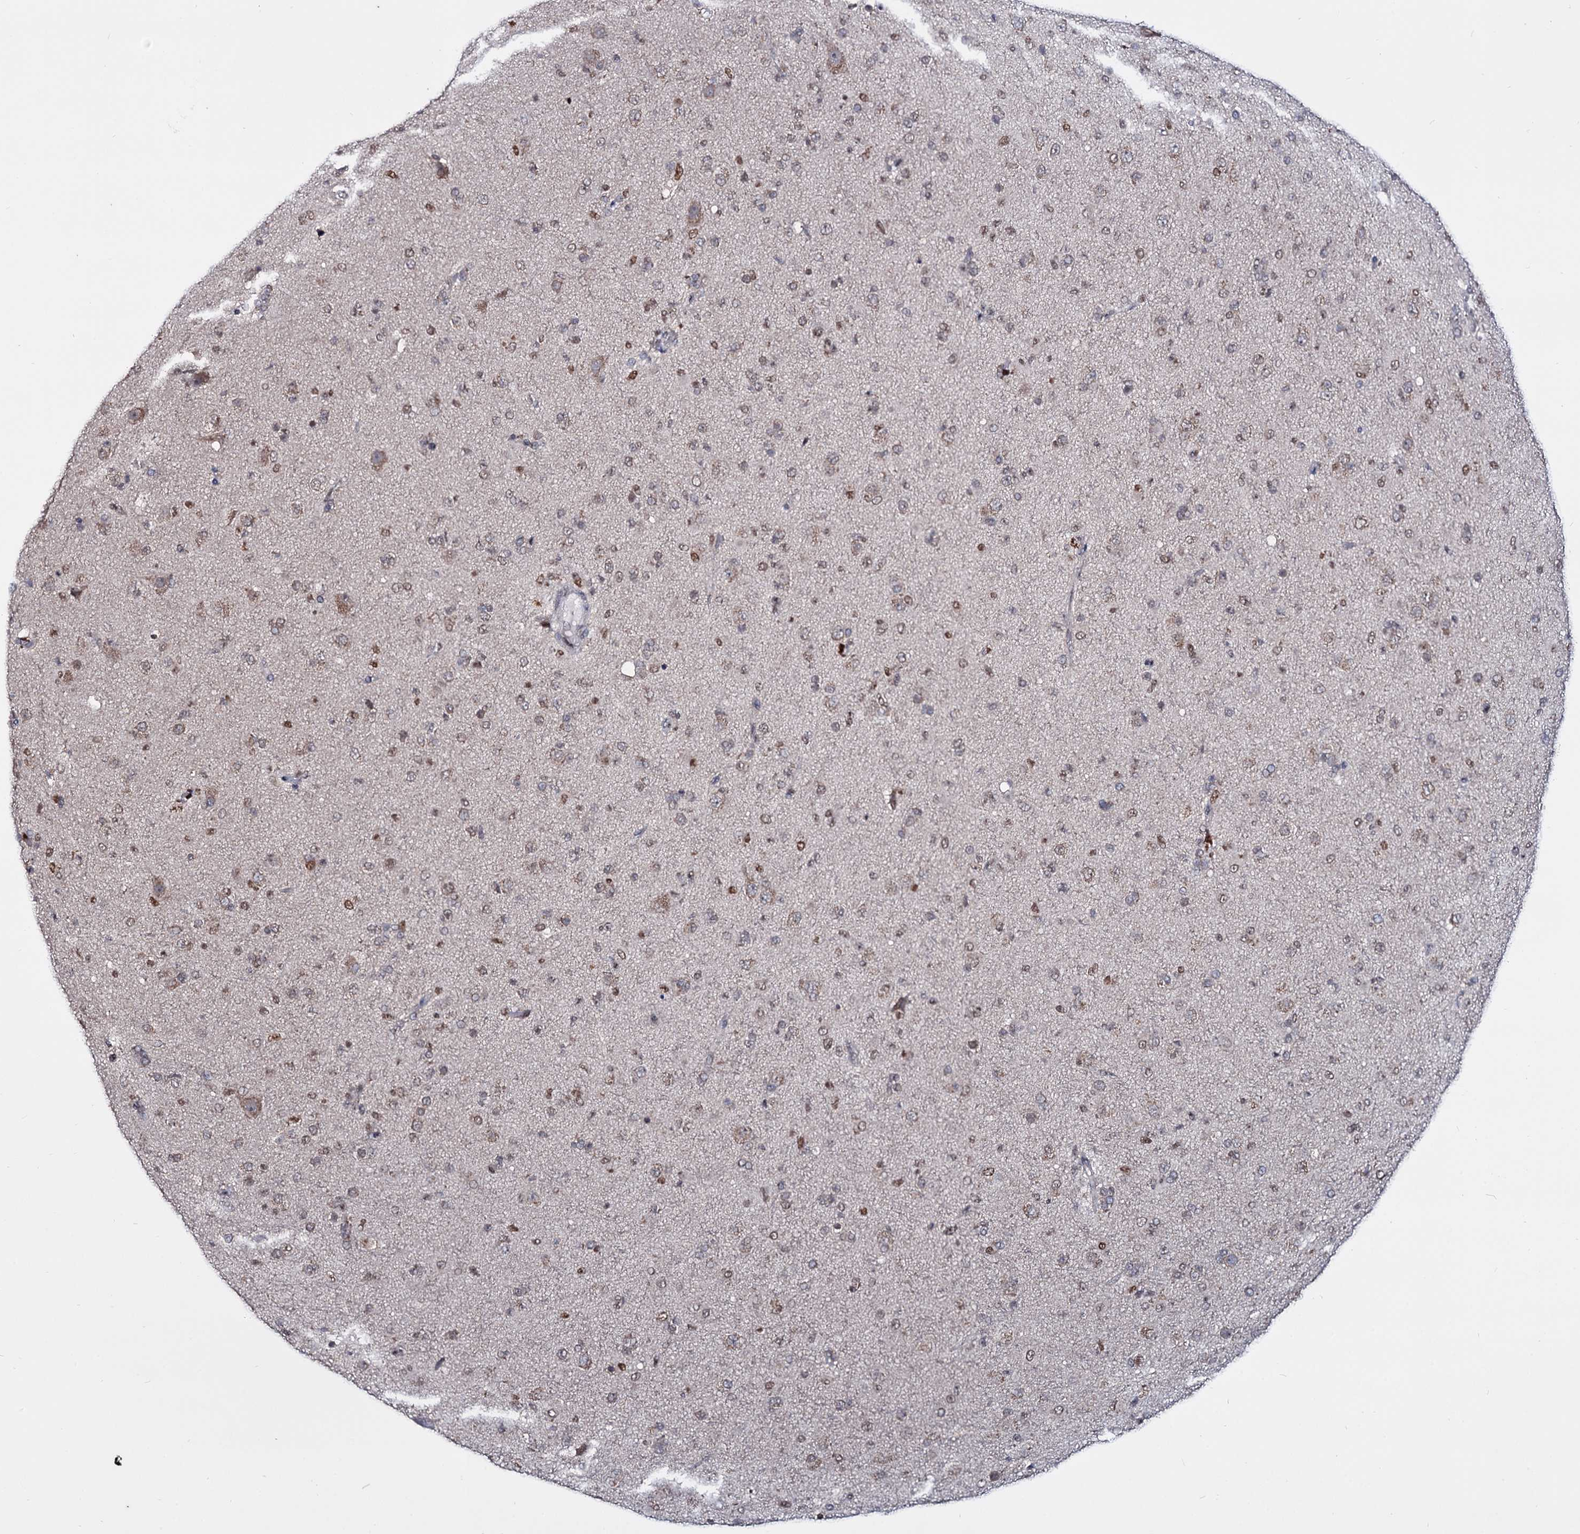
{"staining": {"intensity": "weak", "quantity": "25%-75%", "location": "nuclear"}, "tissue": "glioma", "cell_type": "Tumor cells", "image_type": "cancer", "snomed": [{"axis": "morphology", "description": "Glioma, malignant, Low grade"}, {"axis": "topography", "description": "Brain"}], "caption": "This micrograph displays immunohistochemistry staining of human glioma, with low weak nuclear staining in about 25%-75% of tumor cells.", "gene": "SMCHD1", "patient": {"sex": "male", "age": 65}}